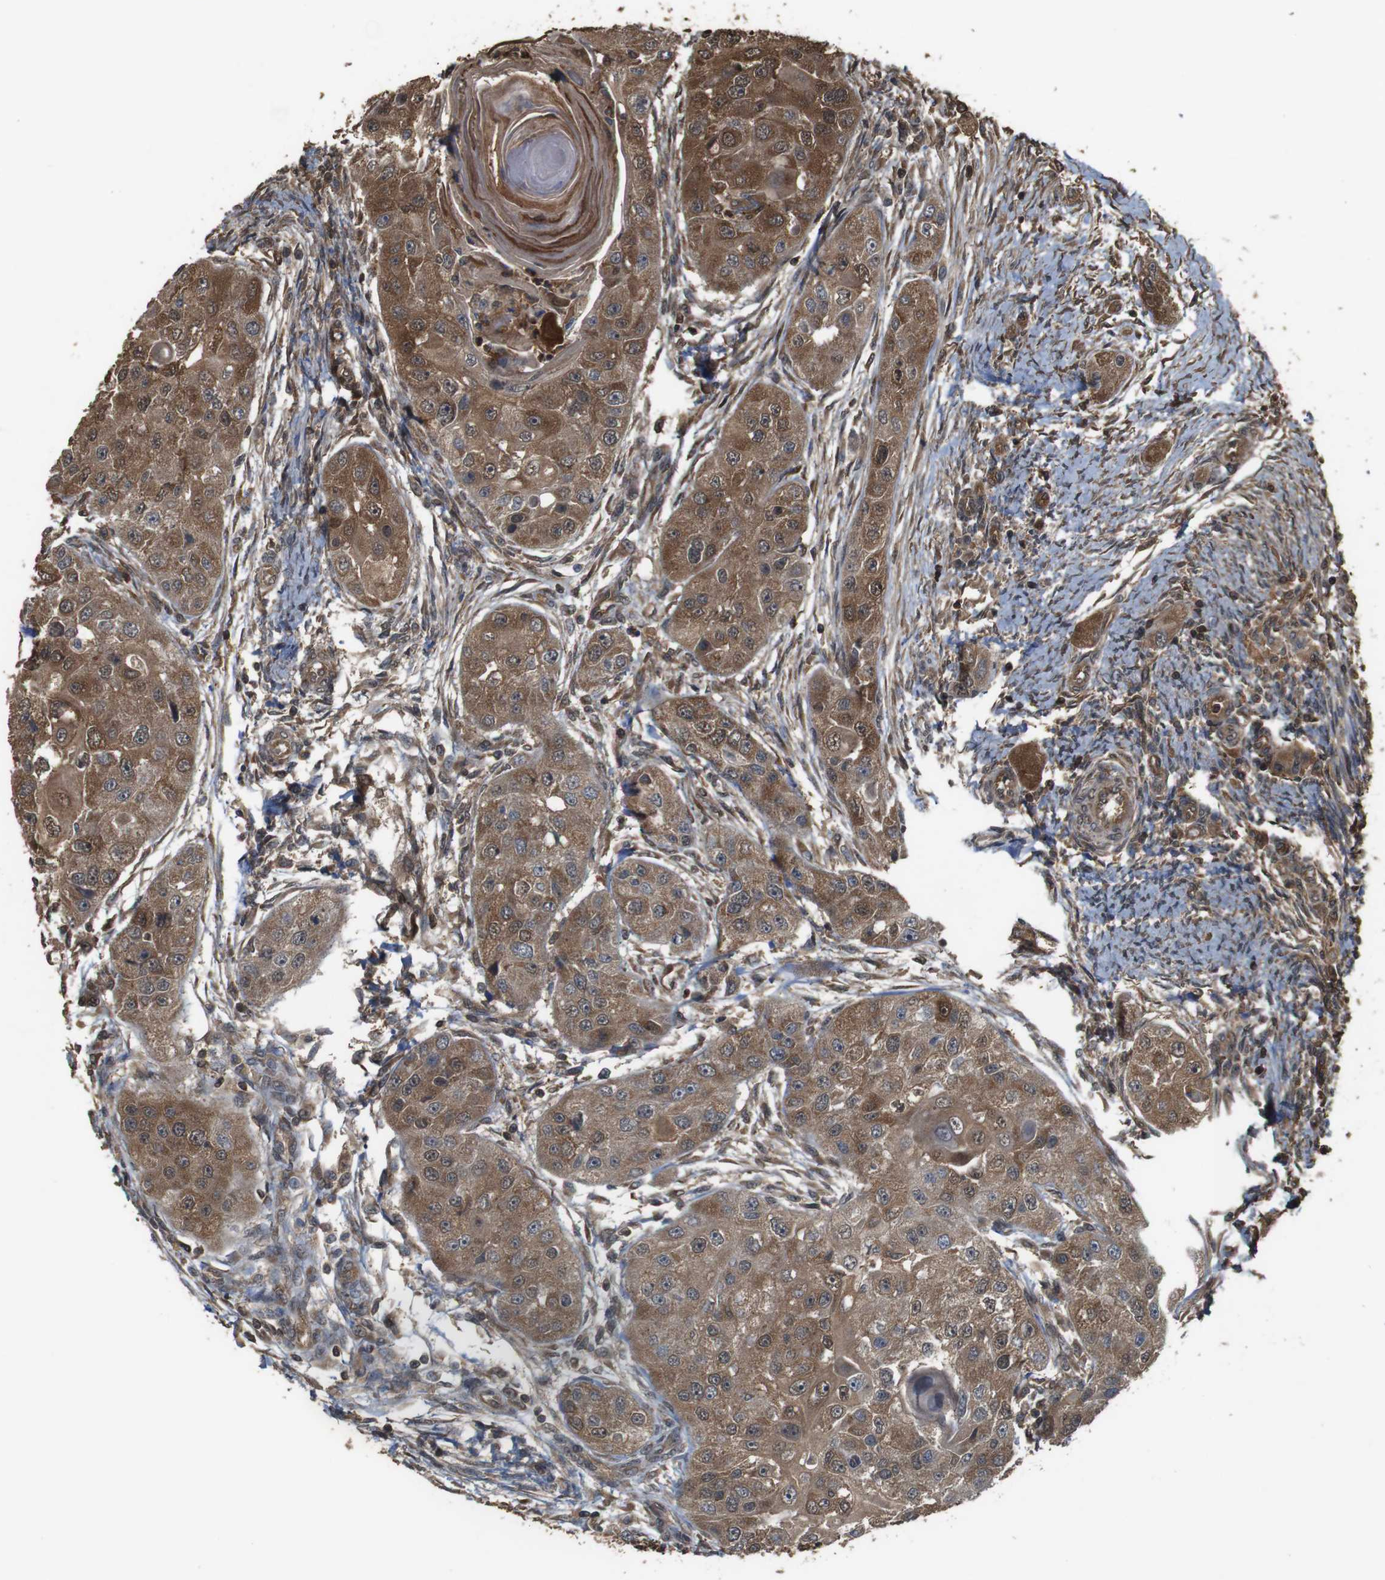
{"staining": {"intensity": "strong", "quantity": ">75%", "location": "cytoplasmic/membranous"}, "tissue": "head and neck cancer", "cell_type": "Tumor cells", "image_type": "cancer", "snomed": [{"axis": "morphology", "description": "Normal tissue, NOS"}, {"axis": "morphology", "description": "Squamous cell carcinoma, NOS"}, {"axis": "topography", "description": "Skeletal muscle"}, {"axis": "topography", "description": "Head-Neck"}], "caption": "Approximately >75% of tumor cells in head and neck cancer (squamous cell carcinoma) demonstrate strong cytoplasmic/membranous protein positivity as visualized by brown immunohistochemical staining.", "gene": "BAG4", "patient": {"sex": "male", "age": 51}}